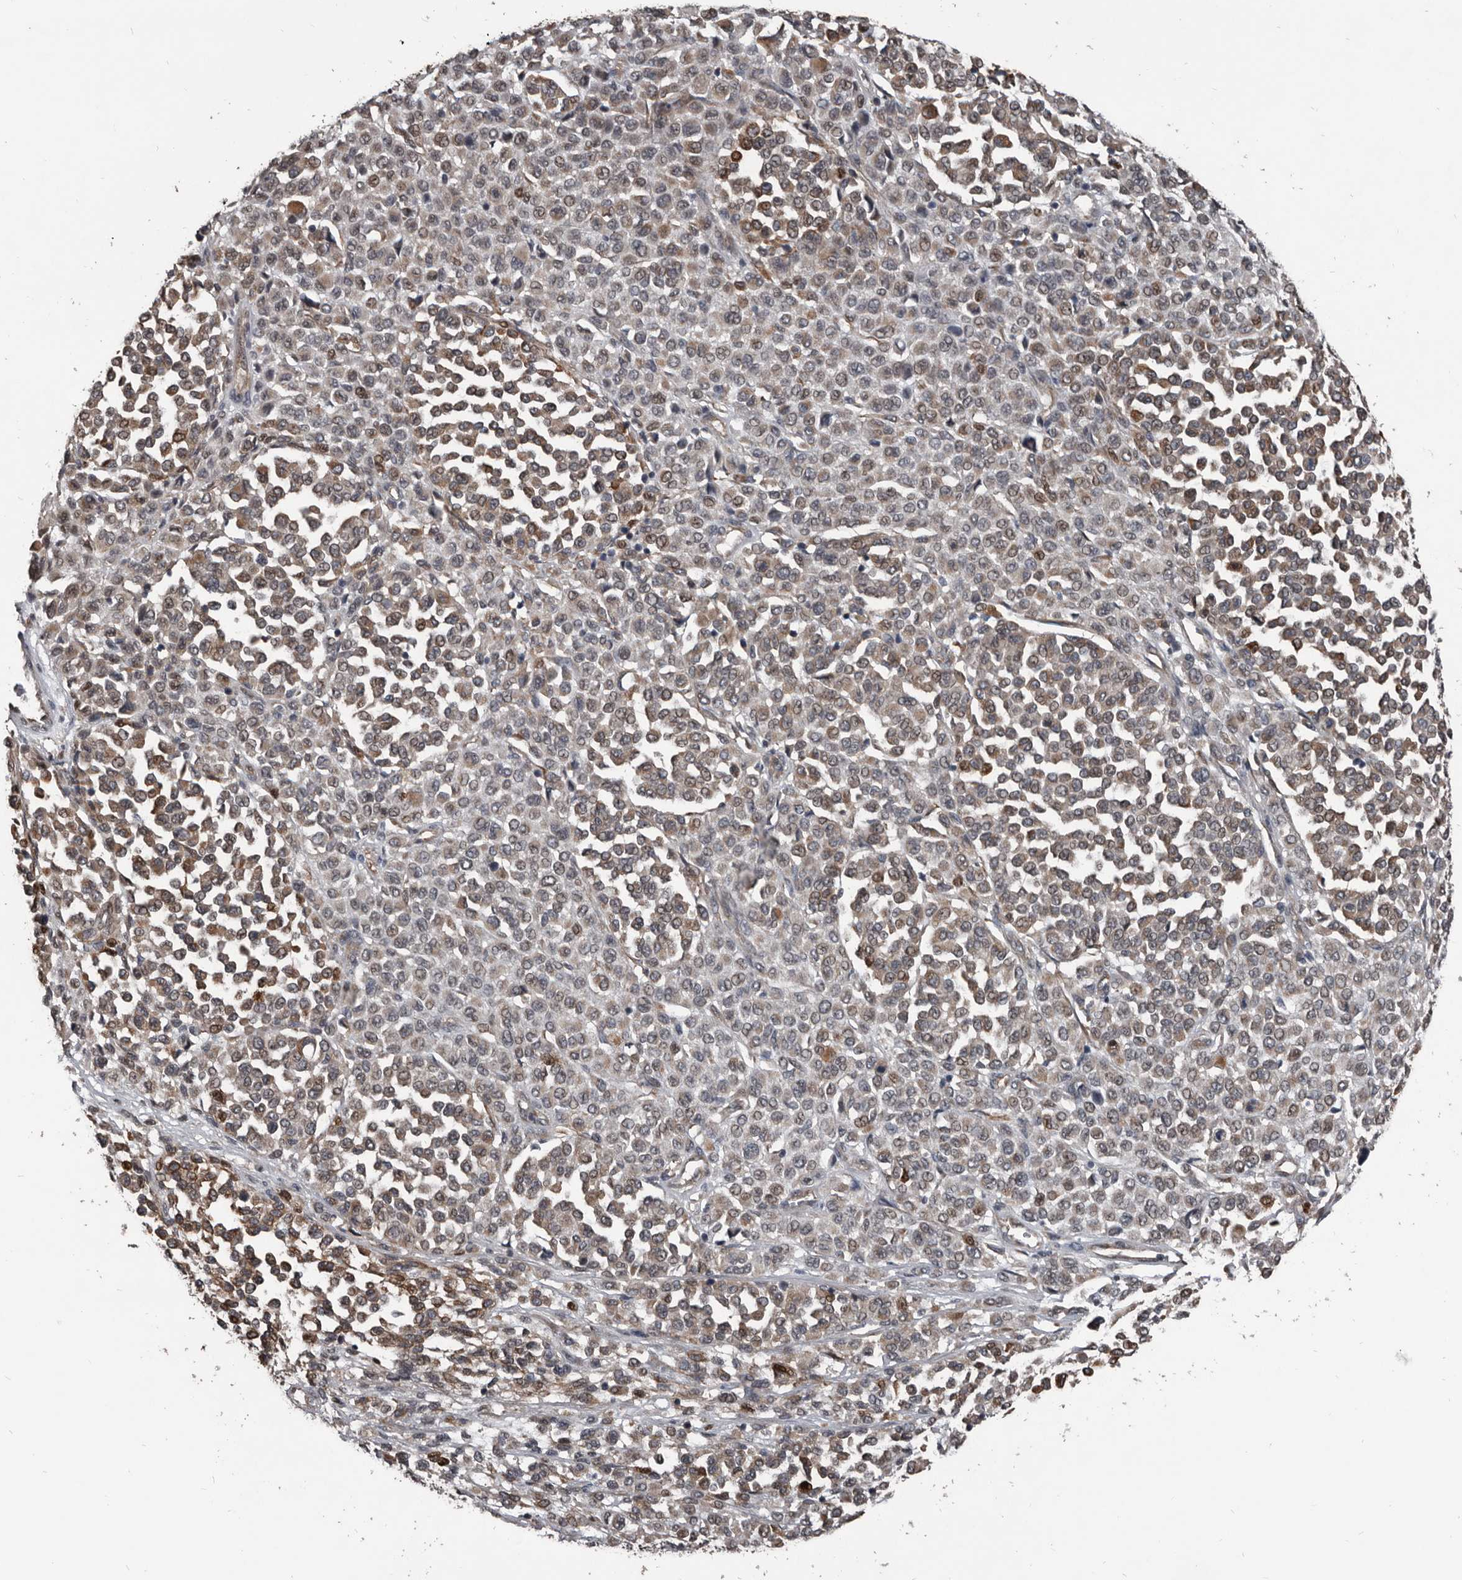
{"staining": {"intensity": "weak", "quantity": ">75%", "location": "cytoplasmic/membranous"}, "tissue": "melanoma", "cell_type": "Tumor cells", "image_type": "cancer", "snomed": [{"axis": "morphology", "description": "Malignant melanoma, Metastatic site"}, {"axis": "topography", "description": "Pancreas"}], "caption": "Immunohistochemistry (IHC) of human malignant melanoma (metastatic site) exhibits low levels of weak cytoplasmic/membranous staining in about >75% of tumor cells.", "gene": "DHPS", "patient": {"sex": "female", "age": 30}}